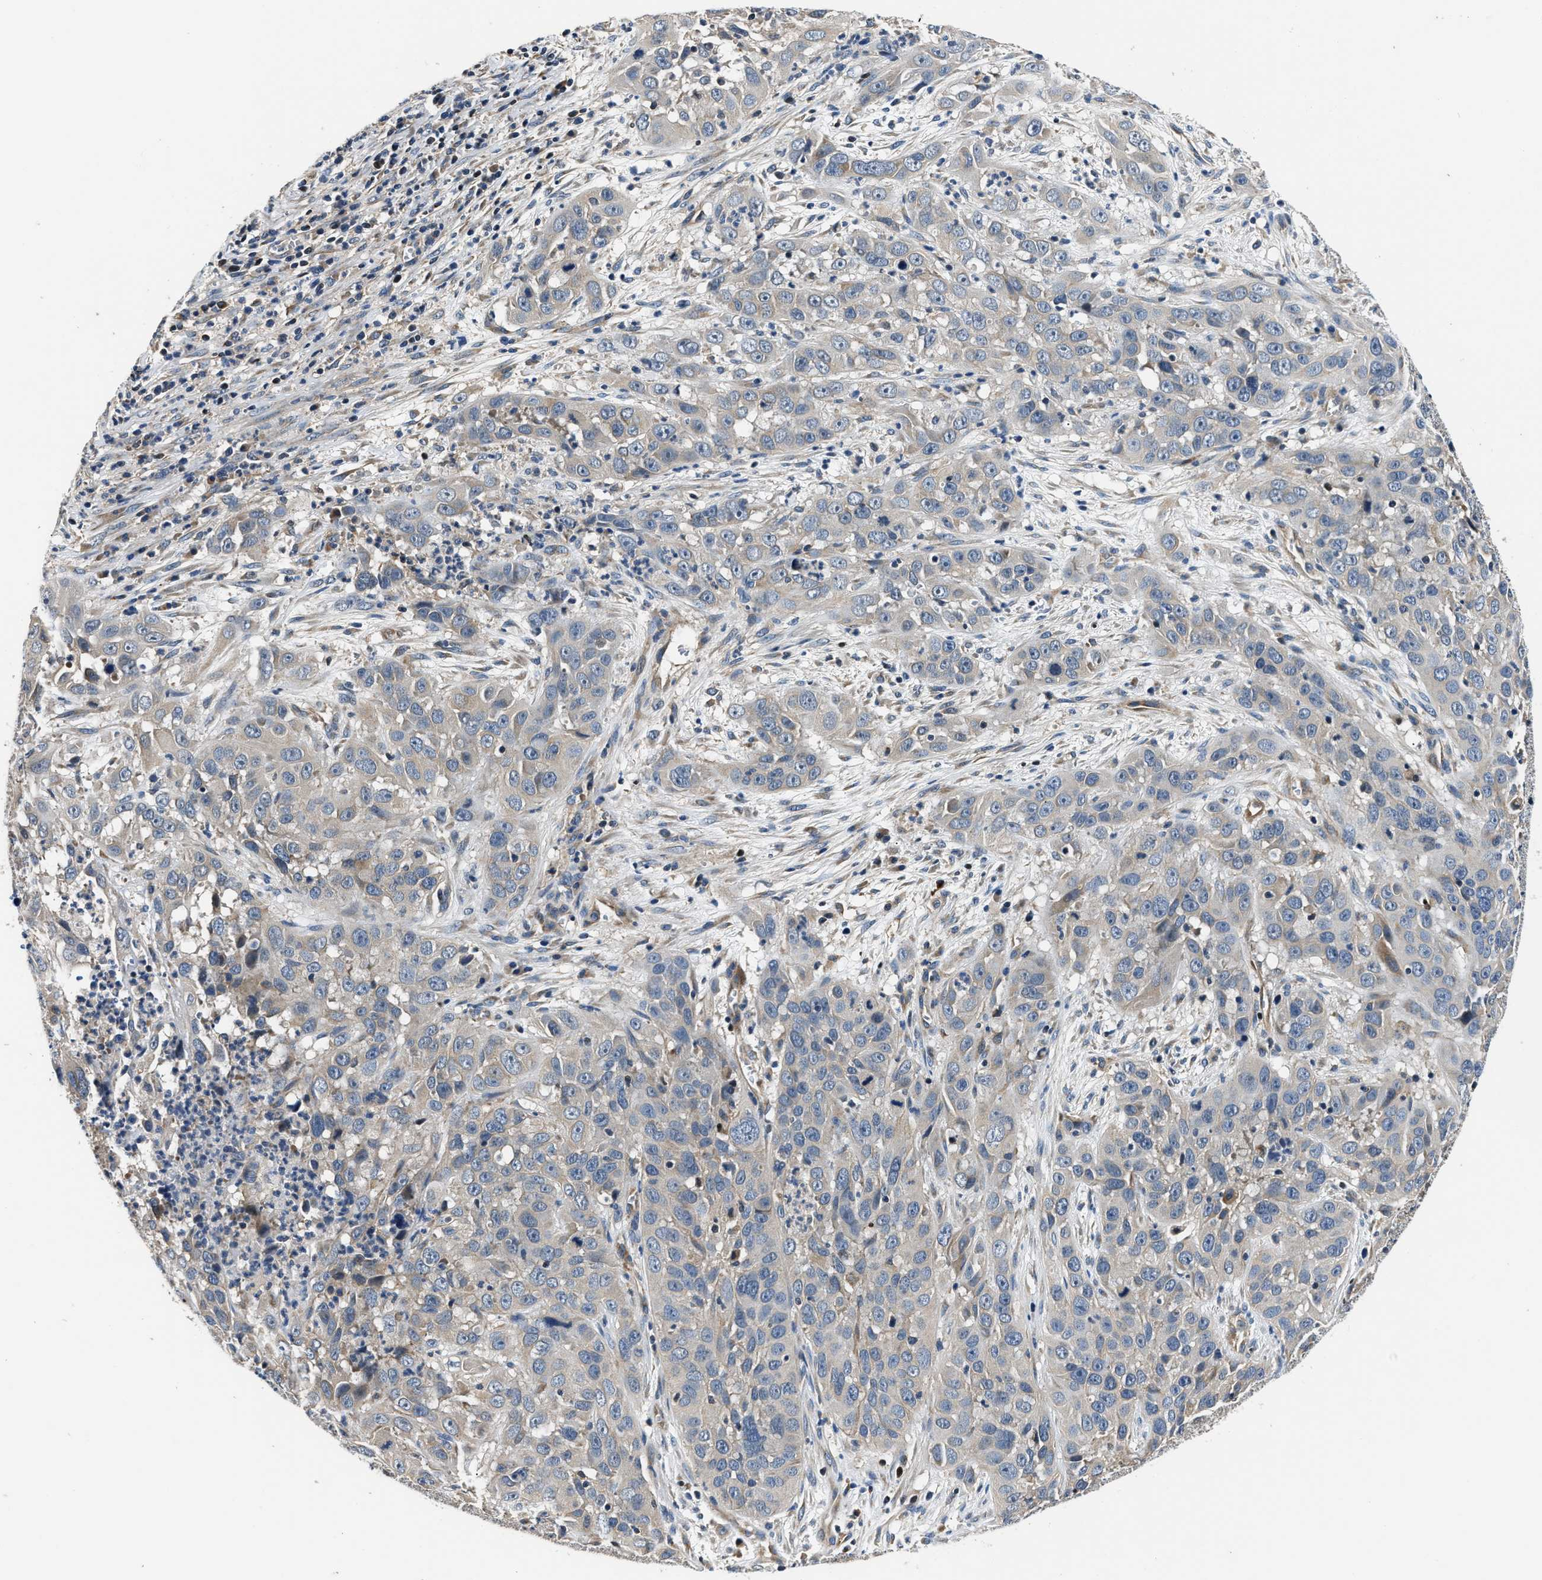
{"staining": {"intensity": "negative", "quantity": "none", "location": "none"}, "tissue": "cervical cancer", "cell_type": "Tumor cells", "image_type": "cancer", "snomed": [{"axis": "morphology", "description": "Squamous cell carcinoma, NOS"}, {"axis": "topography", "description": "Cervix"}], "caption": "This is a photomicrograph of immunohistochemistry staining of squamous cell carcinoma (cervical), which shows no staining in tumor cells.", "gene": "TEX2", "patient": {"sex": "female", "age": 32}}